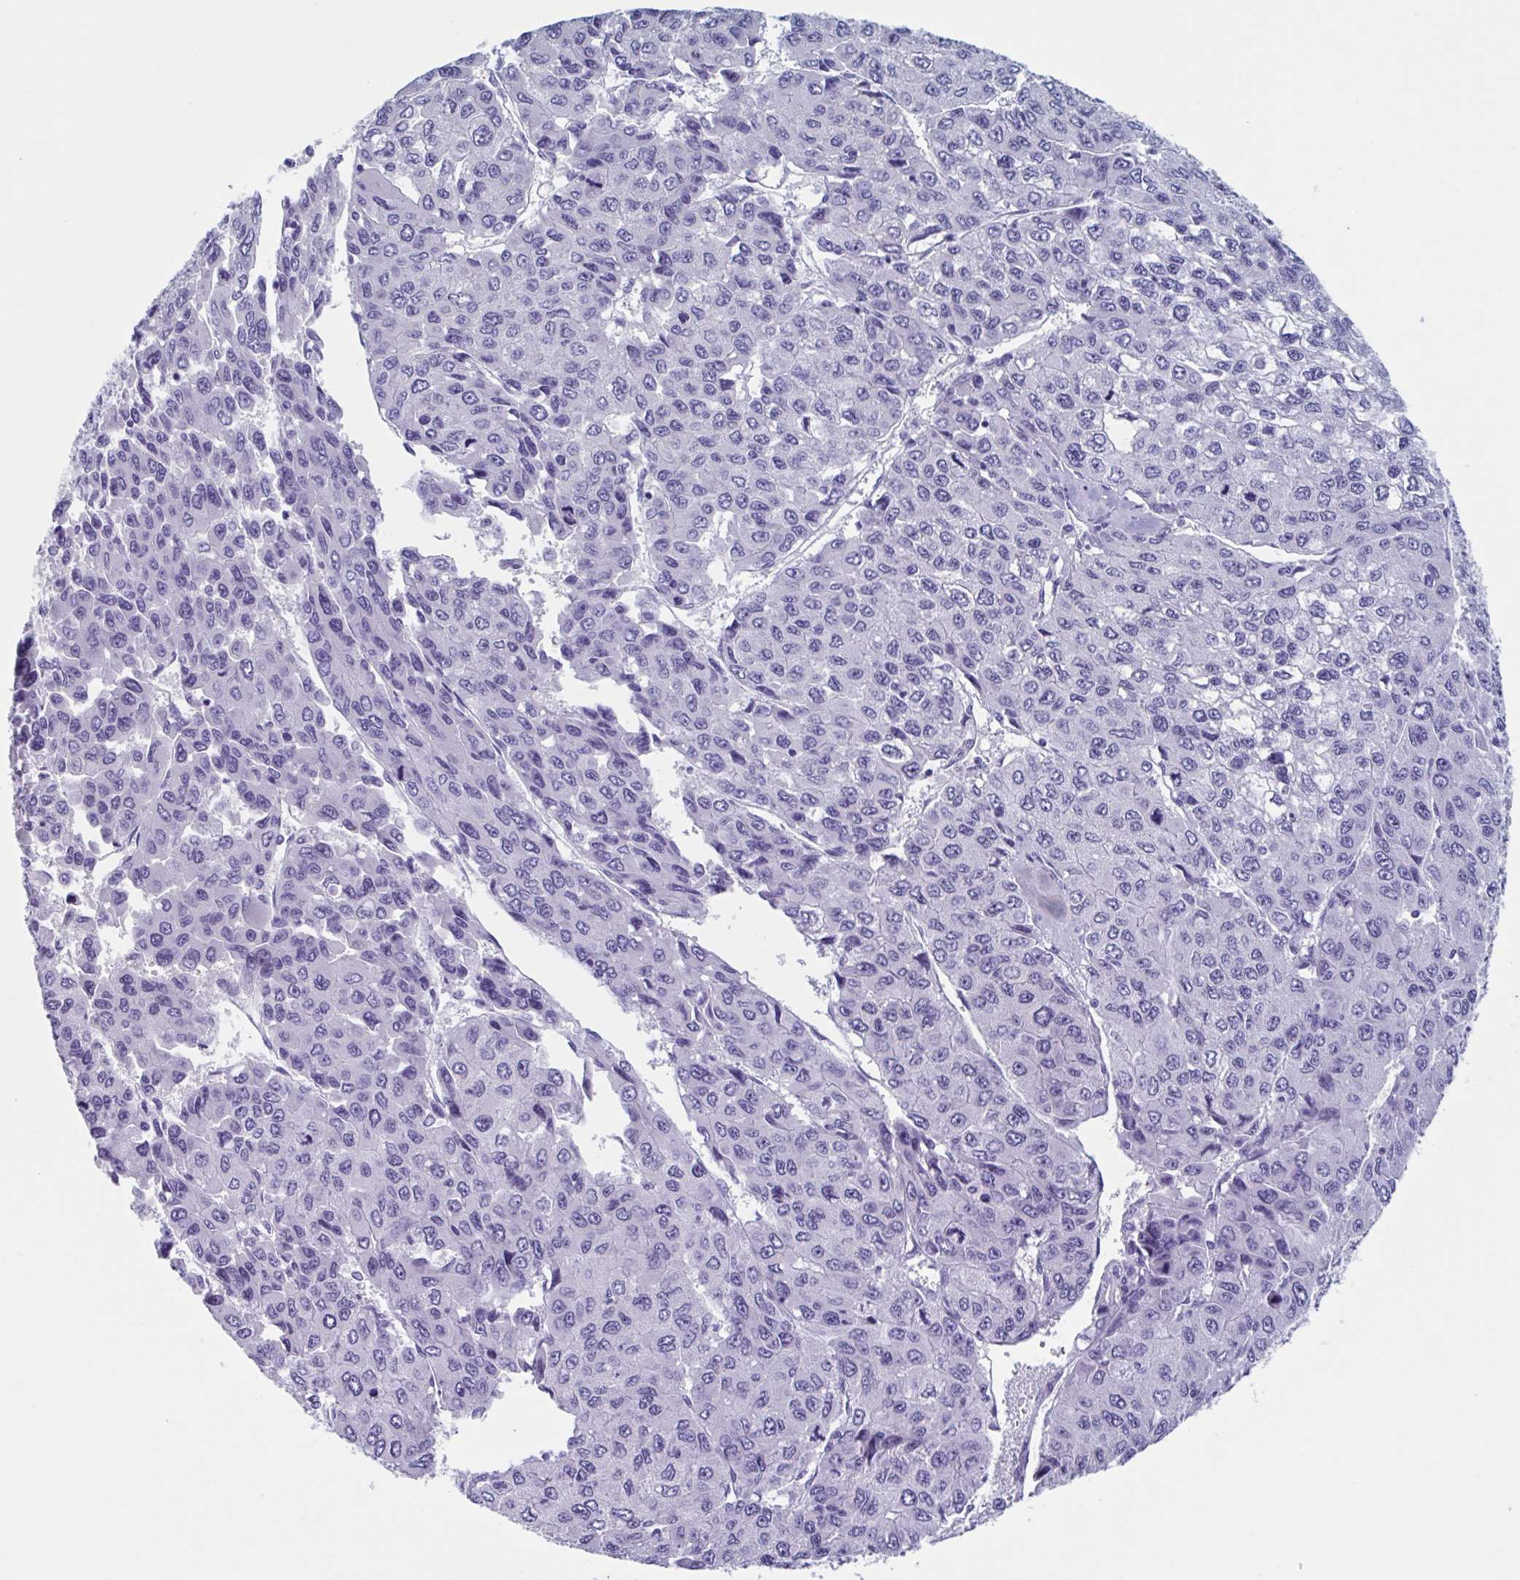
{"staining": {"intensity": "negative", "quantity": "none", "location": "none"}, "tissue": "liver cancer", "cell_type": "Tumor cells", "image_type": "cancer", "snomed": [{"axis": "morphology", "description": "Carcinoma, Hepatocellular, NOS"}, {"axis": "topography", "description": "Liver"}], "caption": "Protein analysis of hepatocellular carcinoma (liver) reveals no significant expression in tumor cells.", "gene": "USP35", "patient": {"sex": "female", "age": 66}}